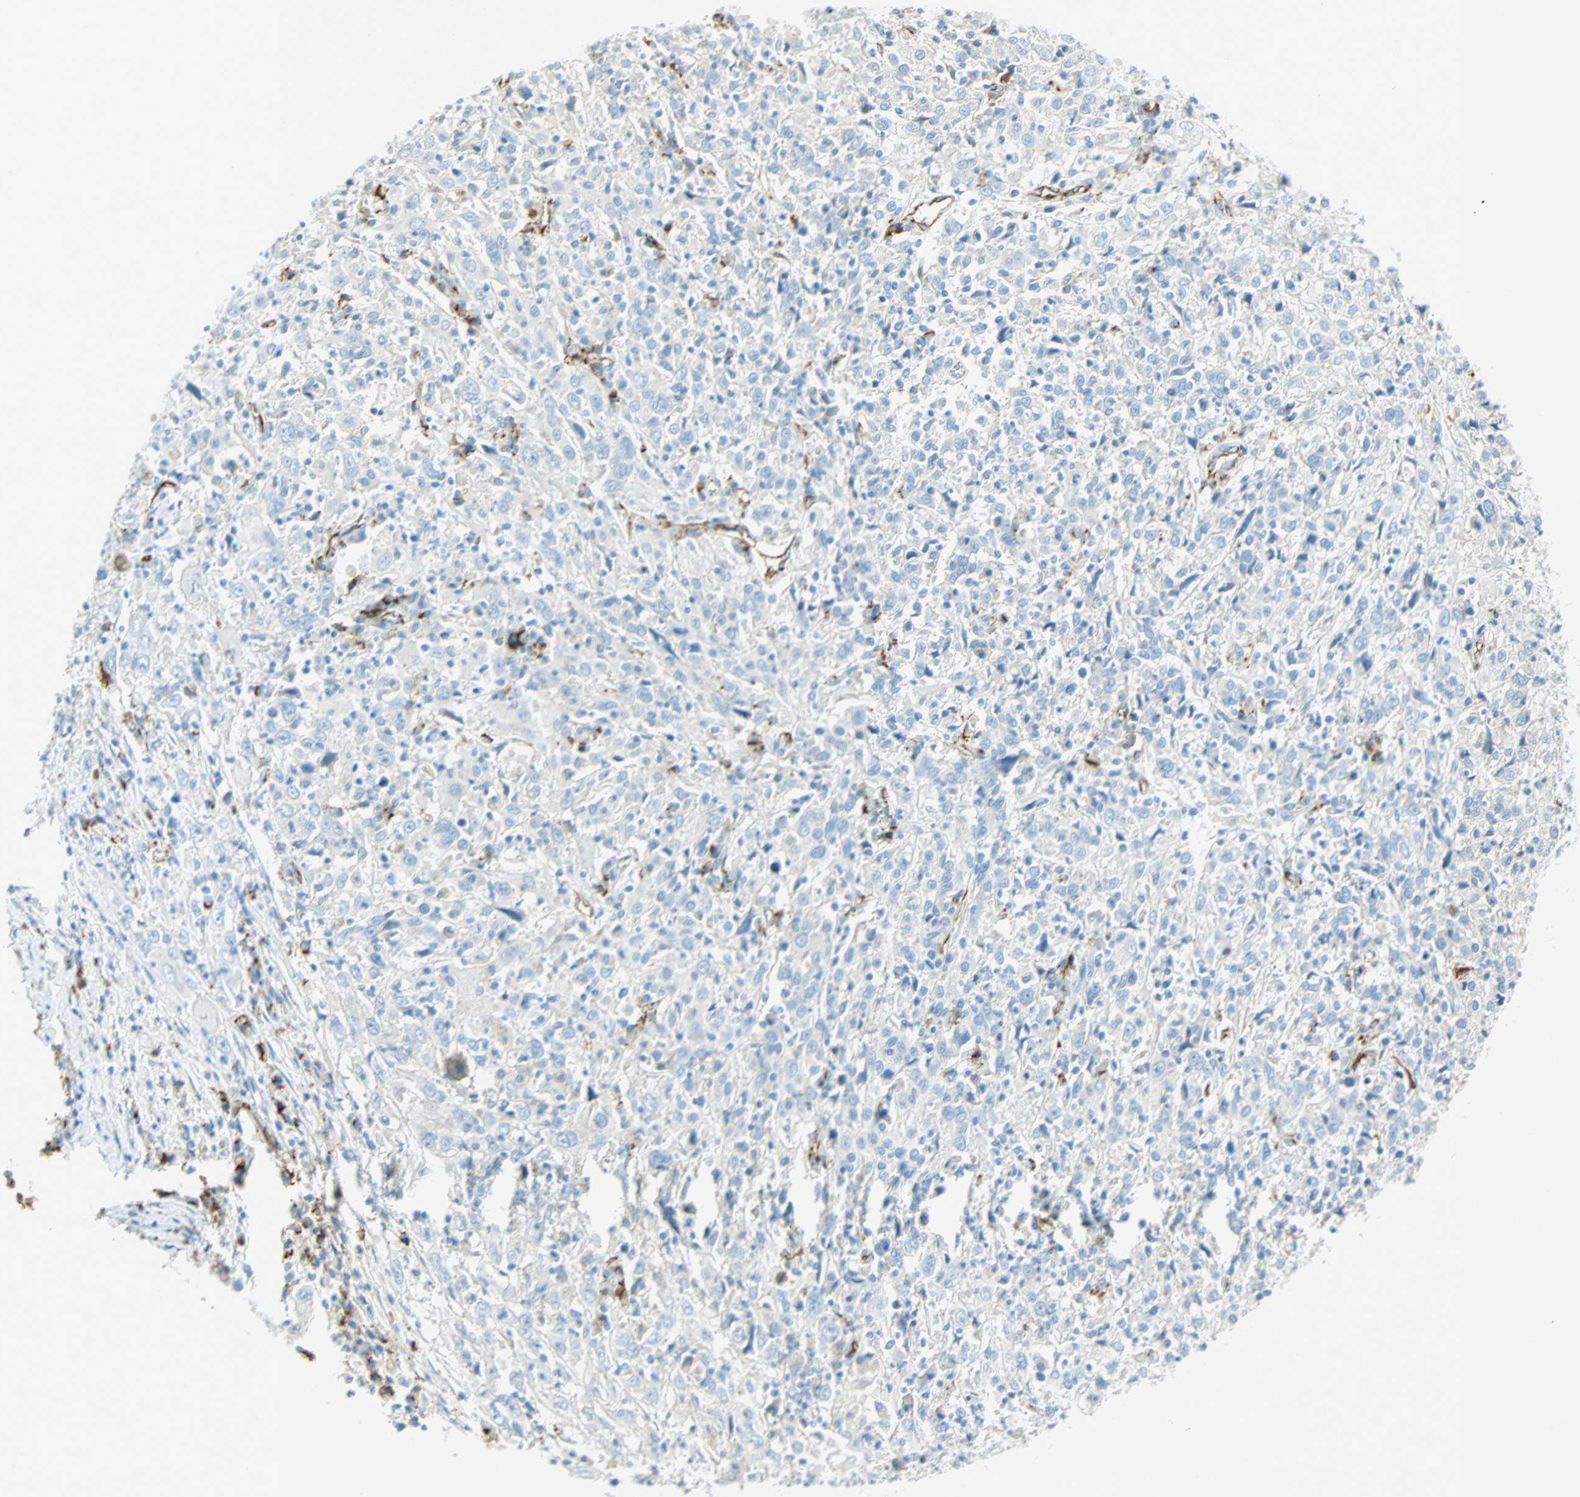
{"staining": {"intensity": "weak", "quantity": "25%-75%", "location": "cytoplasmic/membranous"}, "tissue": "cervical cancer", "cell_type": "Tumor cells", "image_type": "cancer", "snomed": [{"axis": "morphology", "description": "Squamous cell carcinoma, NOS"}, {"axis": "topography", "description": "Cervix"}], "caption": "Brown immunohistochemical staining in cervical cancer (squamous cell carcinoma) exhibits weak cytoplasmic/membranous staining in approximately 25%-75% of tumor cells.", "gene": "VPS9D1", "patient": {"sex": "female", "age": 46}}